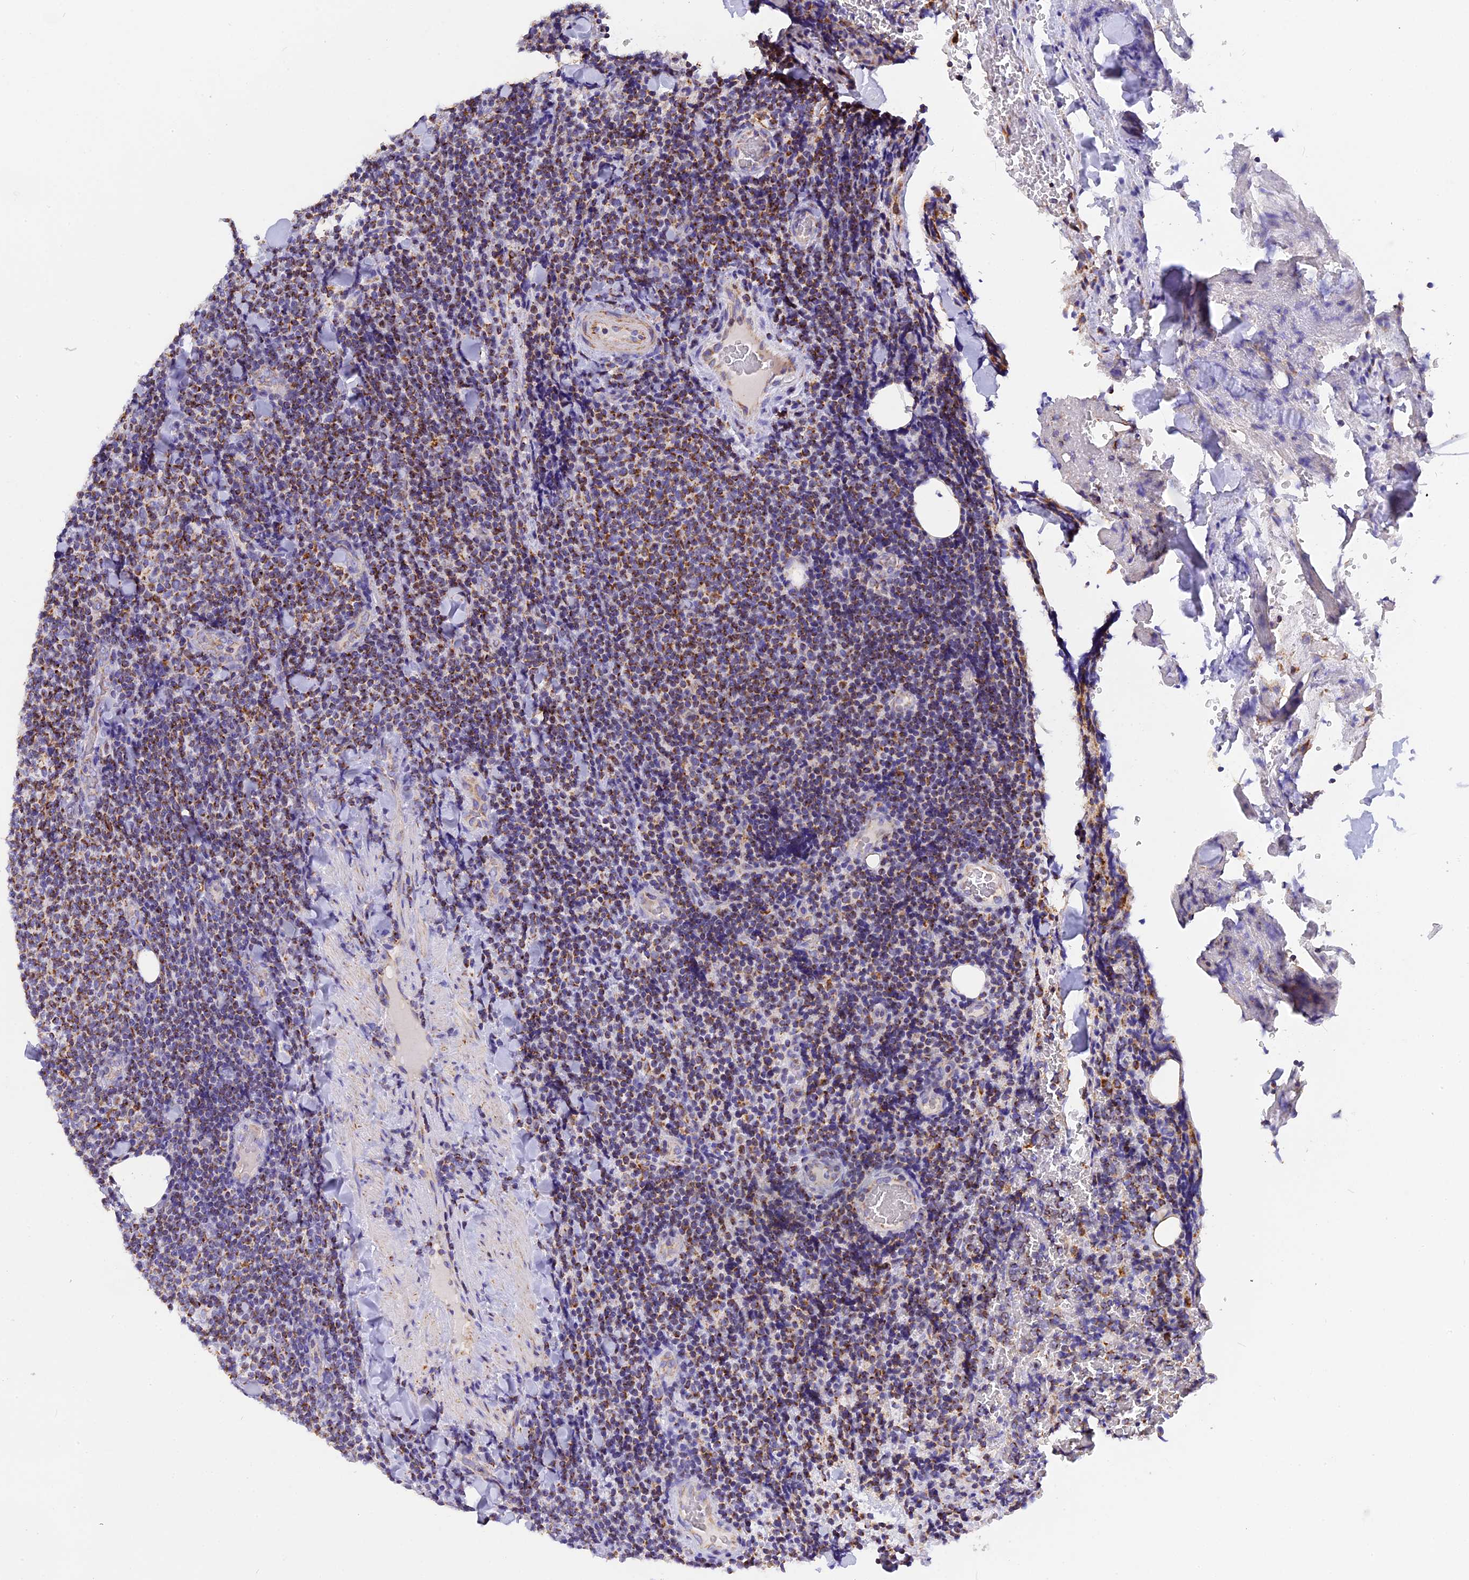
{"staining": {"intensity": "moderate", "quantity": "25%-75%", "location": "cytoplasmic/membranous"}, "tissue": "lymphoma", "cell_type": "Tumor cells", "image_type": "cancer", "snomed": [{"axis": "morphology", "description": "Malignant lymphoma, non-Hodgkin's type, Low grade"}, {"axis": "topography", "description": "Lymph node"}], "caption": "Immunohistochemistry photomicrograph of neoplastic tissue: low-grade malignant lymphoma, non-Hodgkin's type stained using IHC displays medium levels of moderate protein expression localized specifically in the cytoplasmic/membranous of tumor cells, appearing as a cytoplasmic/membranous brown color.", "gene": "VDAC2", "patient": {"sex": "male", "age": 66}}